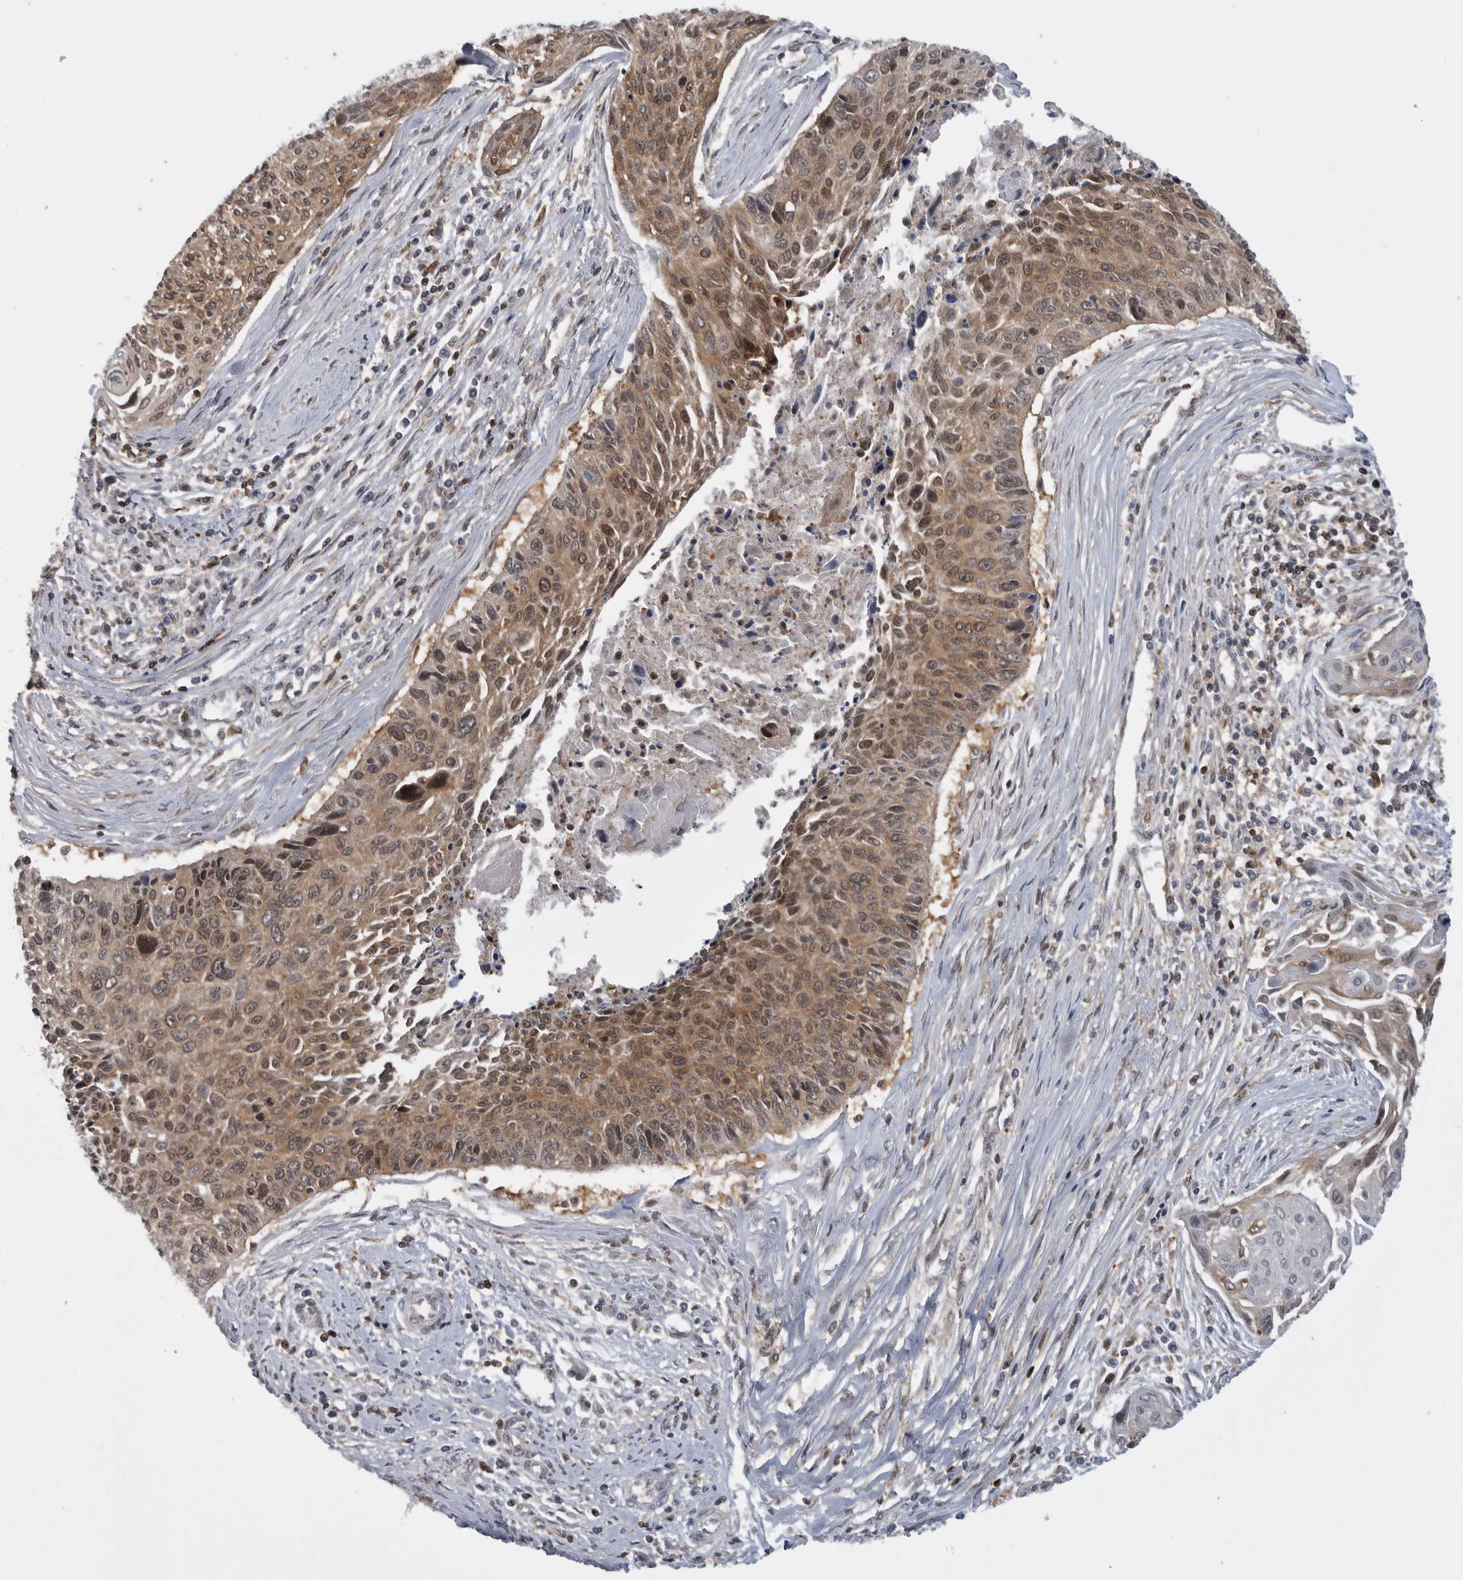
{"staining": {"intensity": "moderate", "quantity": ">75%", "location": "cytoplasmic/membranous,nuclear"}, "tissue": "cervical cancer", "cell_type": "Tumor cells", "image_type": "cancer", "snomed": [{"axis": "morphology", "description": "Squamous cell carcinoma, NOS"}, {"axis": "topography", "description": "Cervix"}], "caption": "The image demonstrates immunohistochemical staining of cervical cancer (squamous cell carcinoma). There is moderate cytoplasmic/membranous and nuclear positivity is appreciated in approximately >75% of tumor cells. Nuclei are stained in blue.", "gene": "CACYBP", "patient": {"sex": "female", "age": 55}}